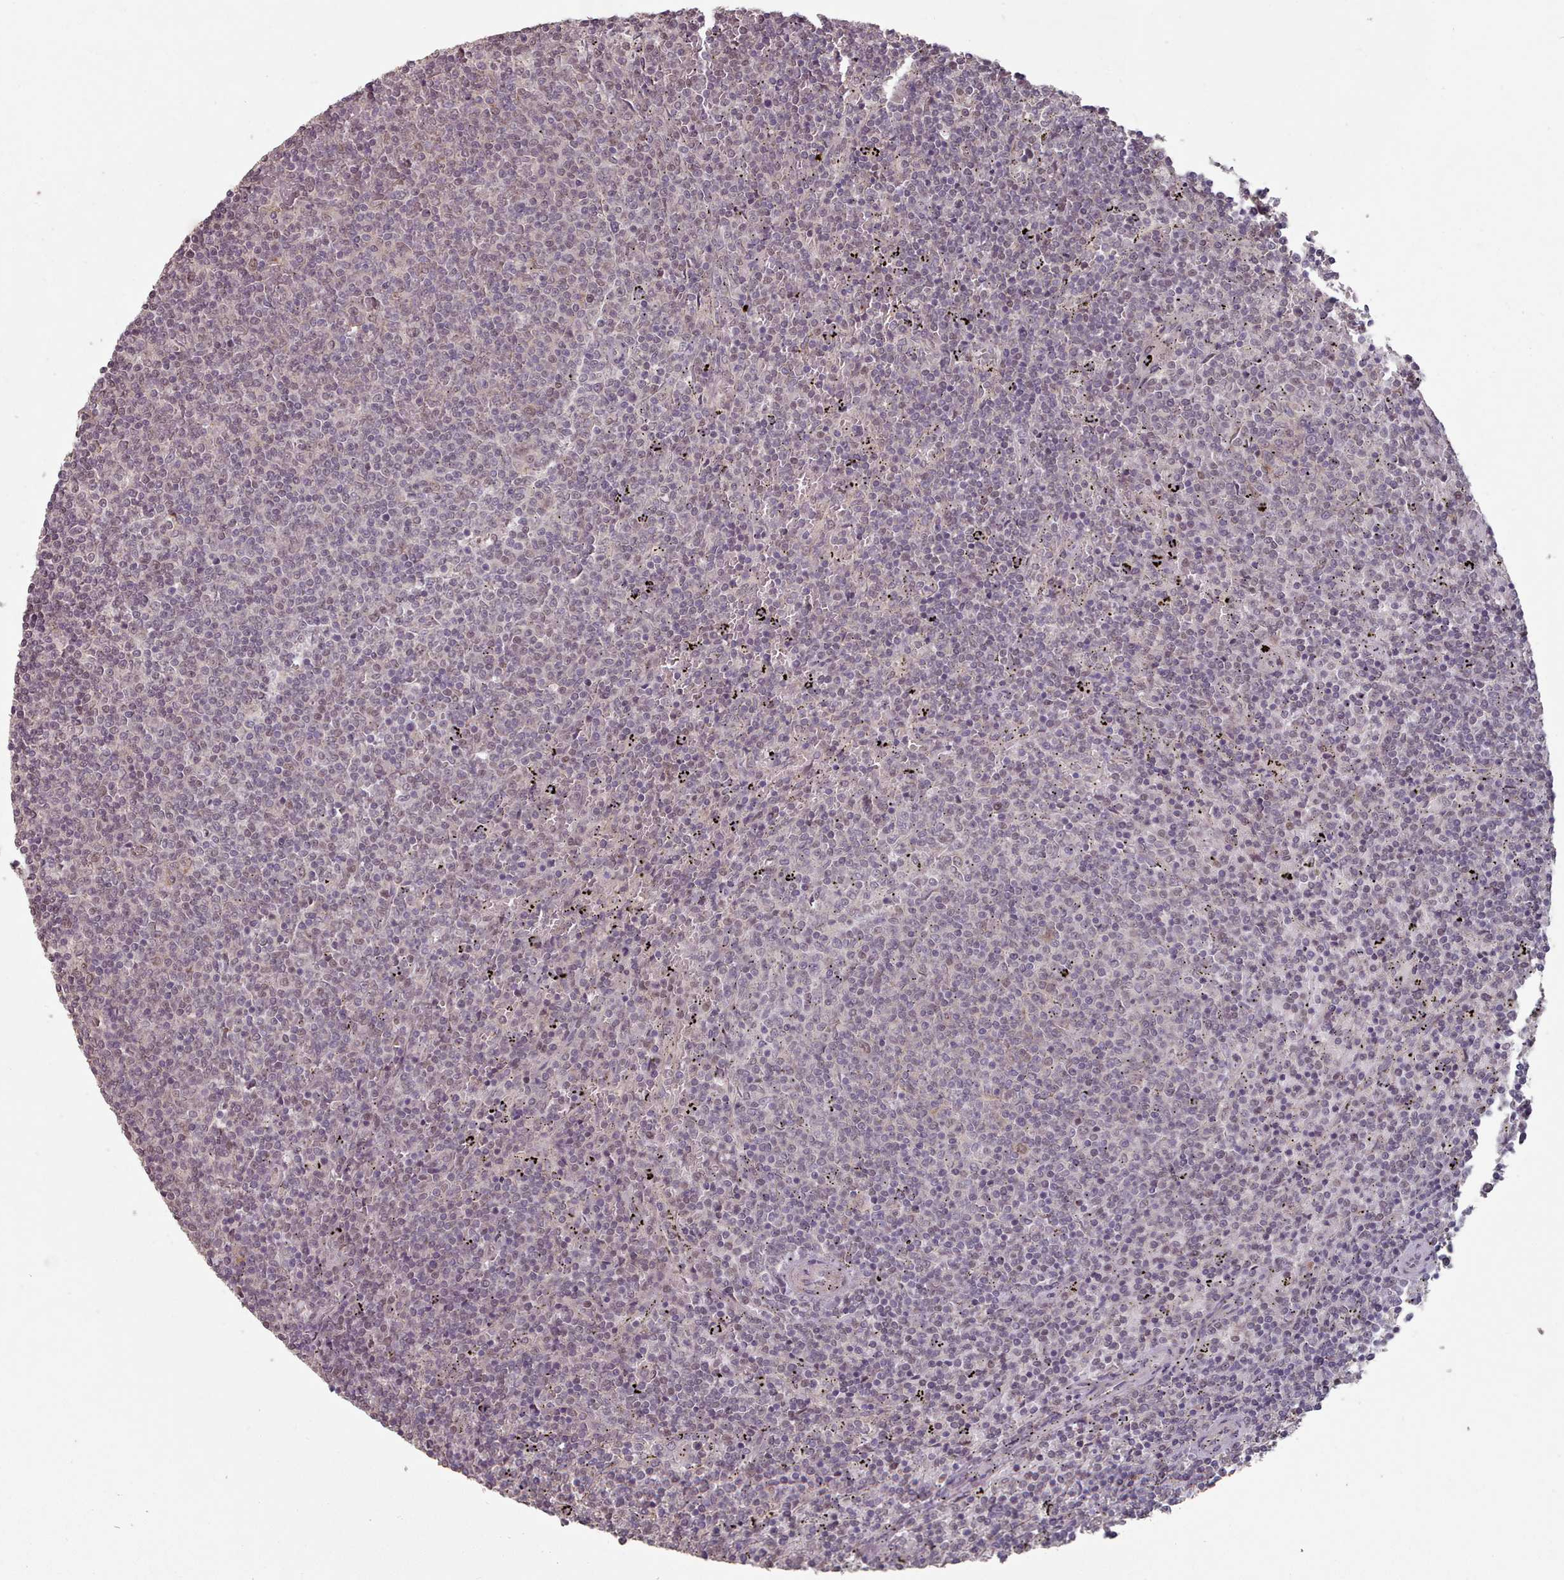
{"staining": {"intensity": "weak", "quantity": "<25%", "location": "nuclear"}, "tissue": "lymphoma", "cell_type": "Tumor cells", "image_type": "cancer", "snomed": [{"axis": "morphology", "description": "Malignant lymphoma, non-Hodgkin's type, Low grade"}, {"axis": "topography", "description": "Spleen"}], "caption": "Human lymphoma stained for a protein using immunohistochemistry (IHC) shows no expression in tumor cells.", "gene": "ERCC6L", "patient": {"sex": "female", "age": 50}}